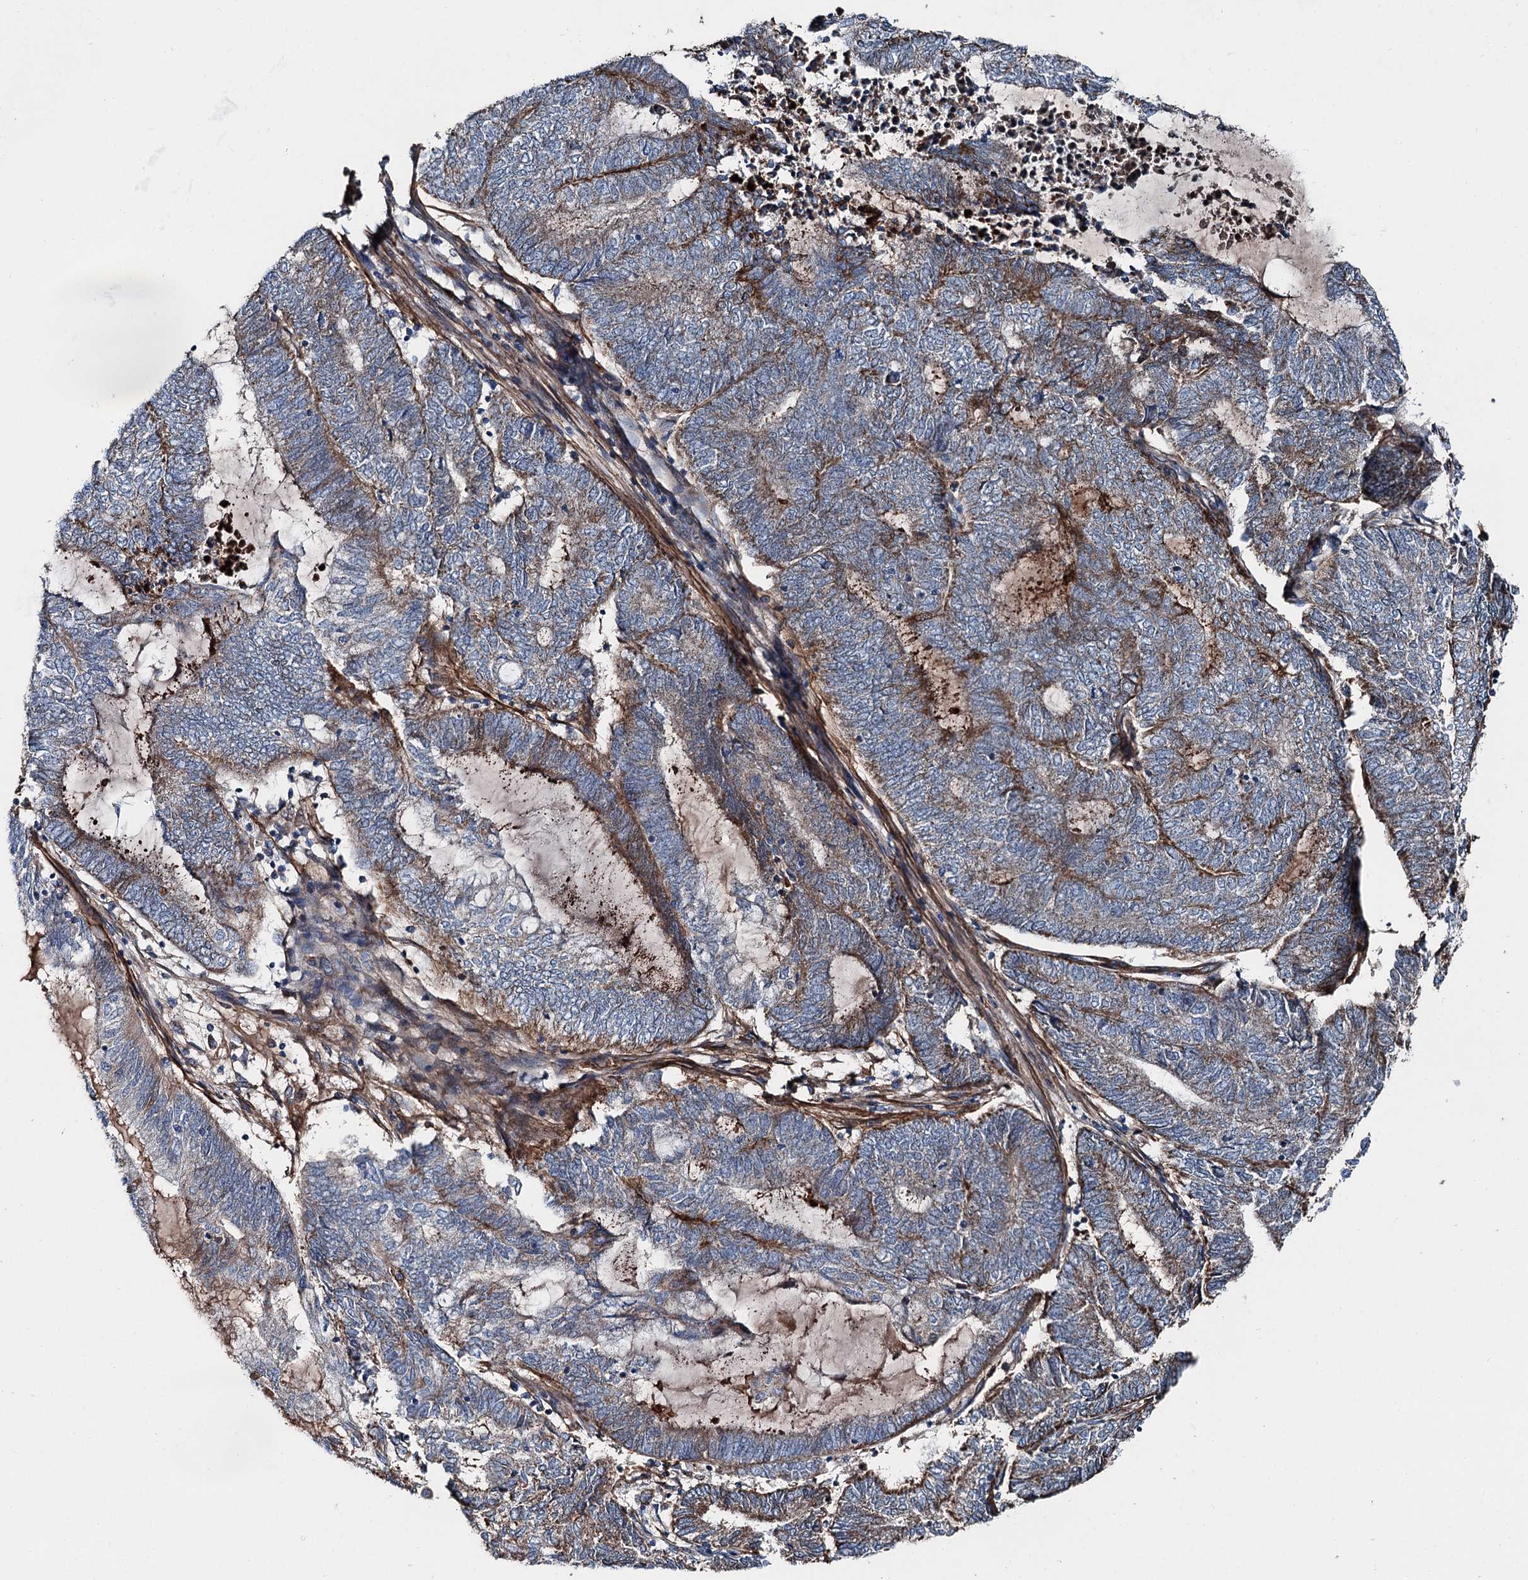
{"staining": {"intensity": "moderate", "quantity": "25%-75%", "location": "cytoplasmic/membranous"}, "tissue": "endometrial cancer", "cell_type": "Tumor cells", "image_type": "cancer", "snomed": [{"axis": "morphology", "description": "Adenocarcinoma, NOS"}, {"axis": "topography", "description": "Uterus"}, {"axis": "topography", "description": "Endometrium"}], "caption": "Immunohistochemical staining of human adenocarcinoma (endometrial) displays medium levels of moderate cytoplasmic/membranous protein staining in approximately 25%-75% of tumor cells.", "gene": "DDIAS", "patient": {"sex": "female", "age": 70}}